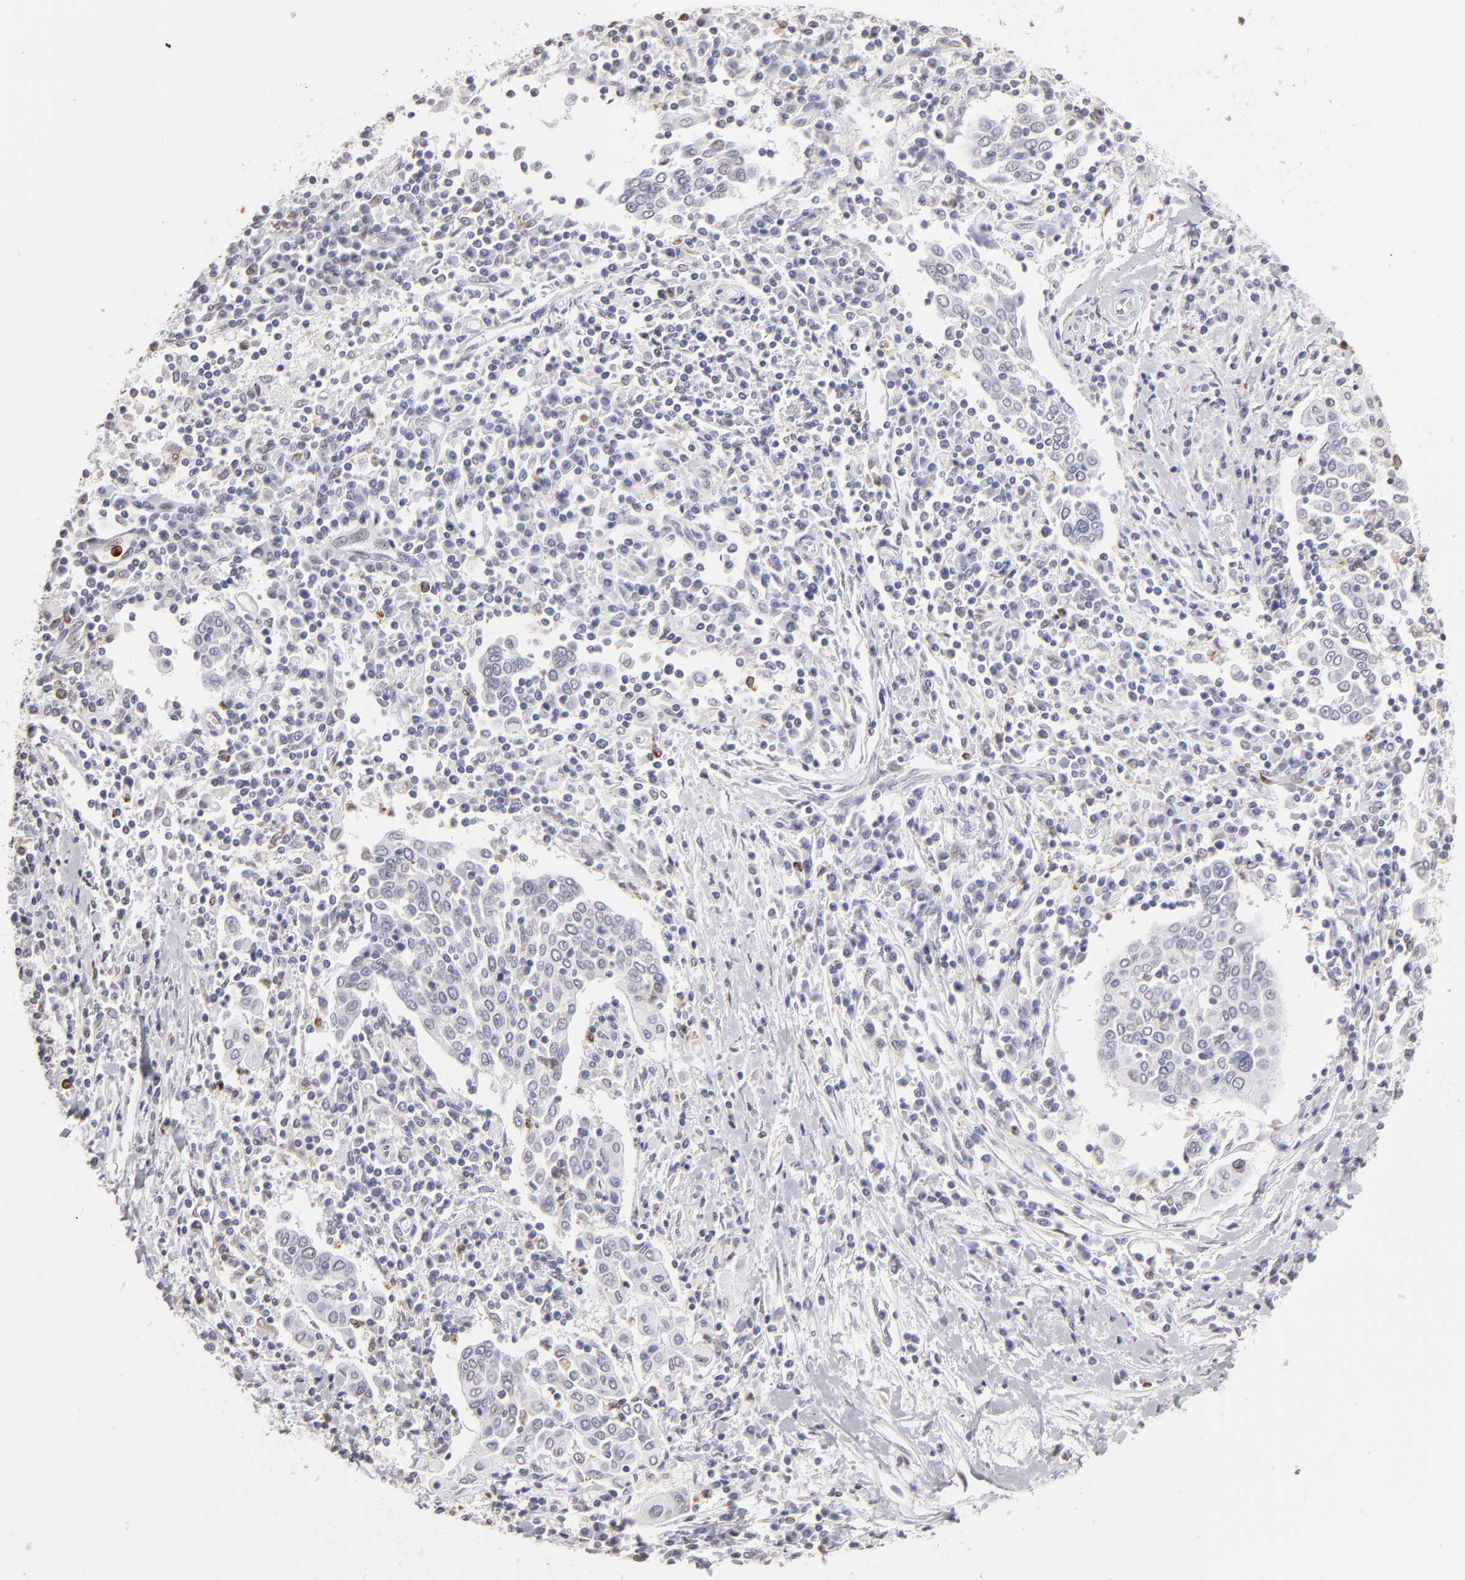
{"staining": {"intensity": "negative", "quantity": "none", "location": "none"}, "tissue": "cervical cancer", "cell_type": "Tumor cells", "image_type": "cancer", "snomed": [{"axis": "morphology", "description": "Squamous cell carcinoma, NOS"}, {"axis": "topography", "description": "Cervix"}], "caption": "Cervical squamous cell carcinoma was stained to show a protein in brown. There is no significant expression in tumor cells. Nuclei are stained in blue.", "gene": "MGAM", "patient": {"sex": "female", "age": 40}}